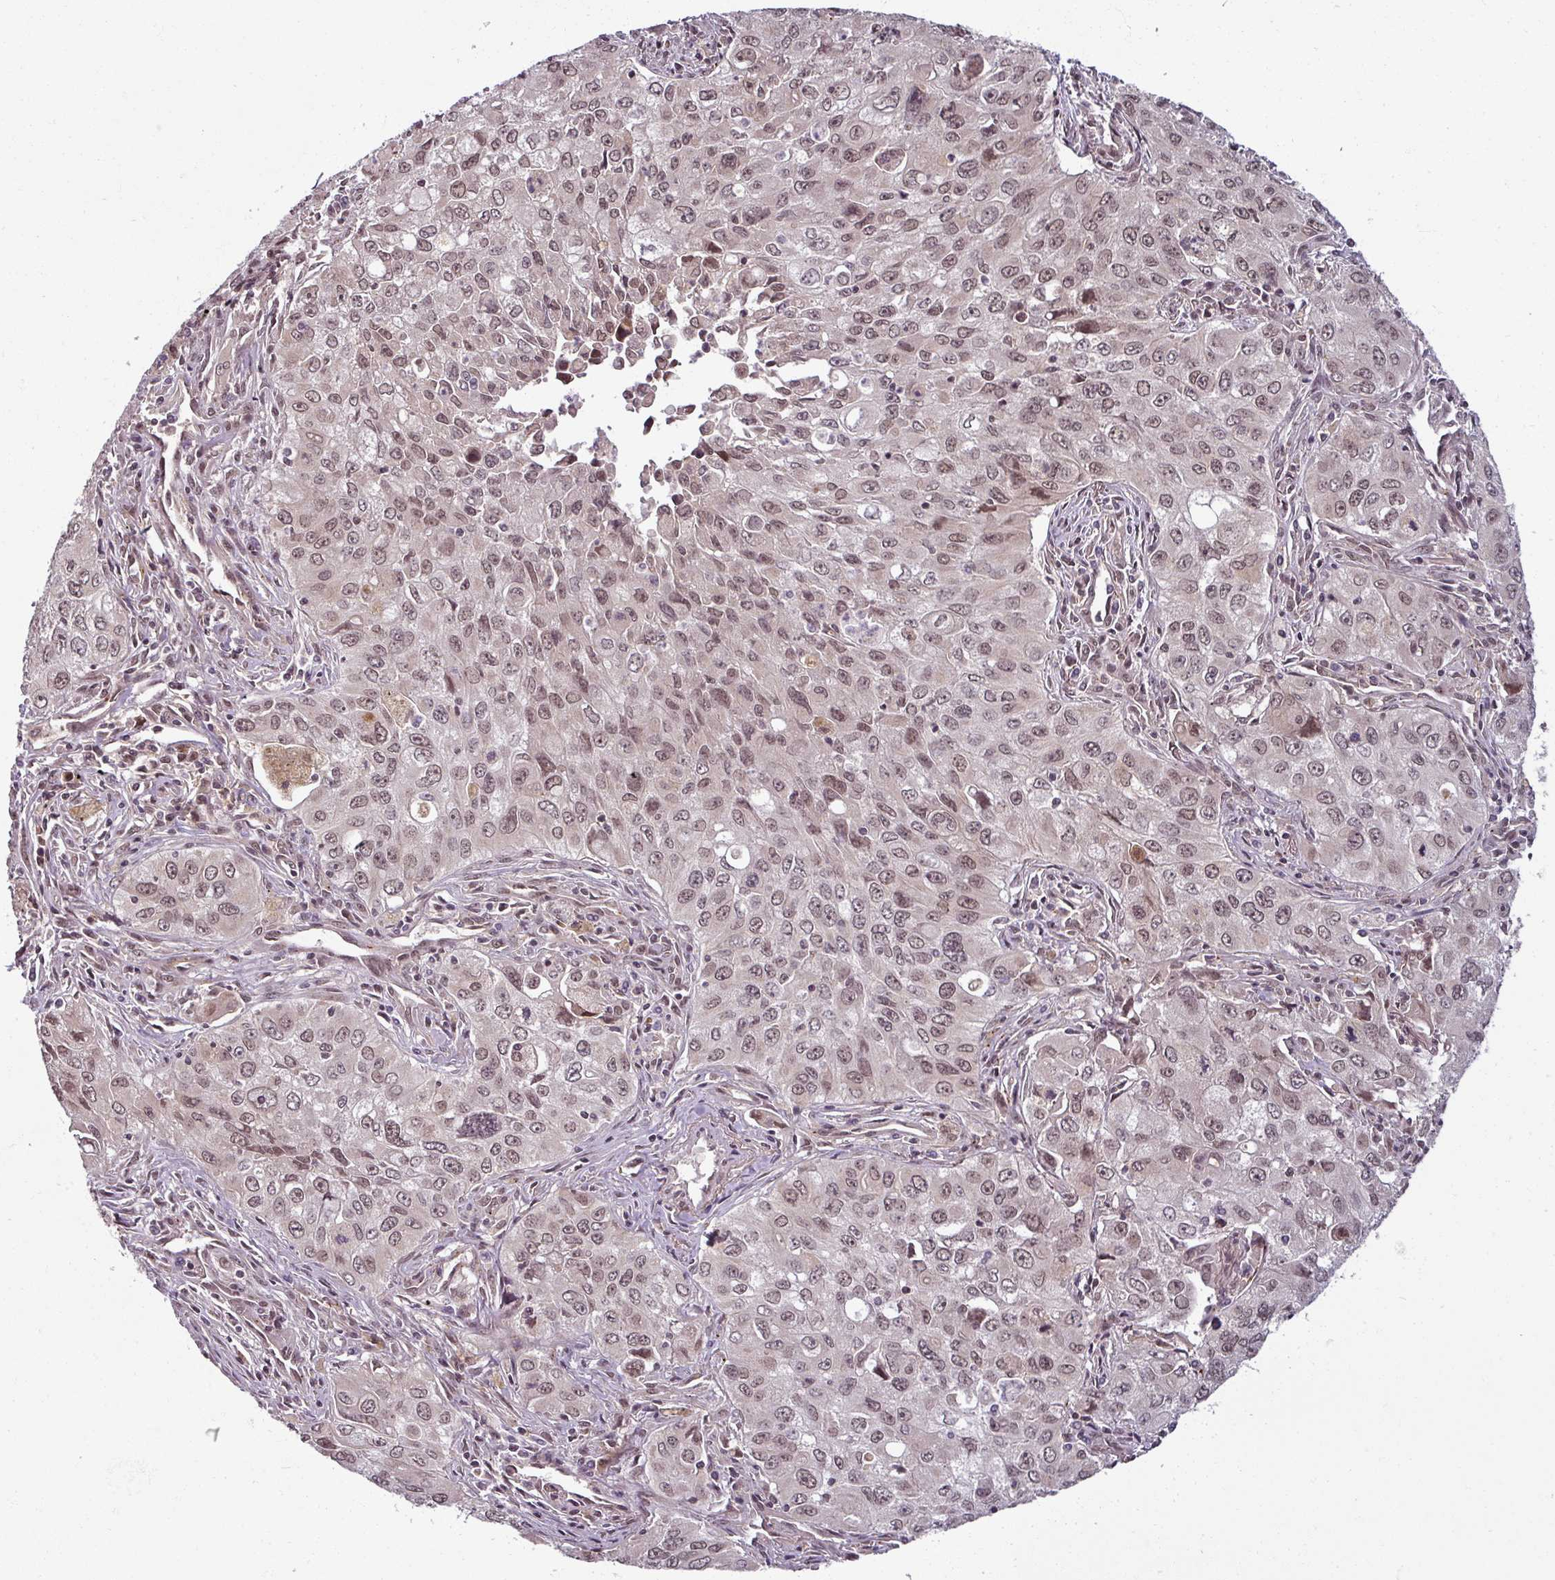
{"staining": {"intensity": "weak", "quantity": ">75%", "location": "nuclear"}, "tissue": "lung cancer", "cell_type": "Tumor cells", "image_type": "cancer", "snomed": [{"axis": "morphology", "description": "Adenocarcinoma, NOS"}, {"axis": "morphology", "description": "Adenocarcinoma, metastatic, NOS"}, {"axis": "topography", "description": "Lymph node"}, {"axis": "topography", "description": "Lung"}], "caption": "An image of human lung adenocarcinoma stained for a protein displays weak nuclear brown staining in tumor cells.", "gene": "POLR2G", "patient": {"sex": "female", "age": 42}}